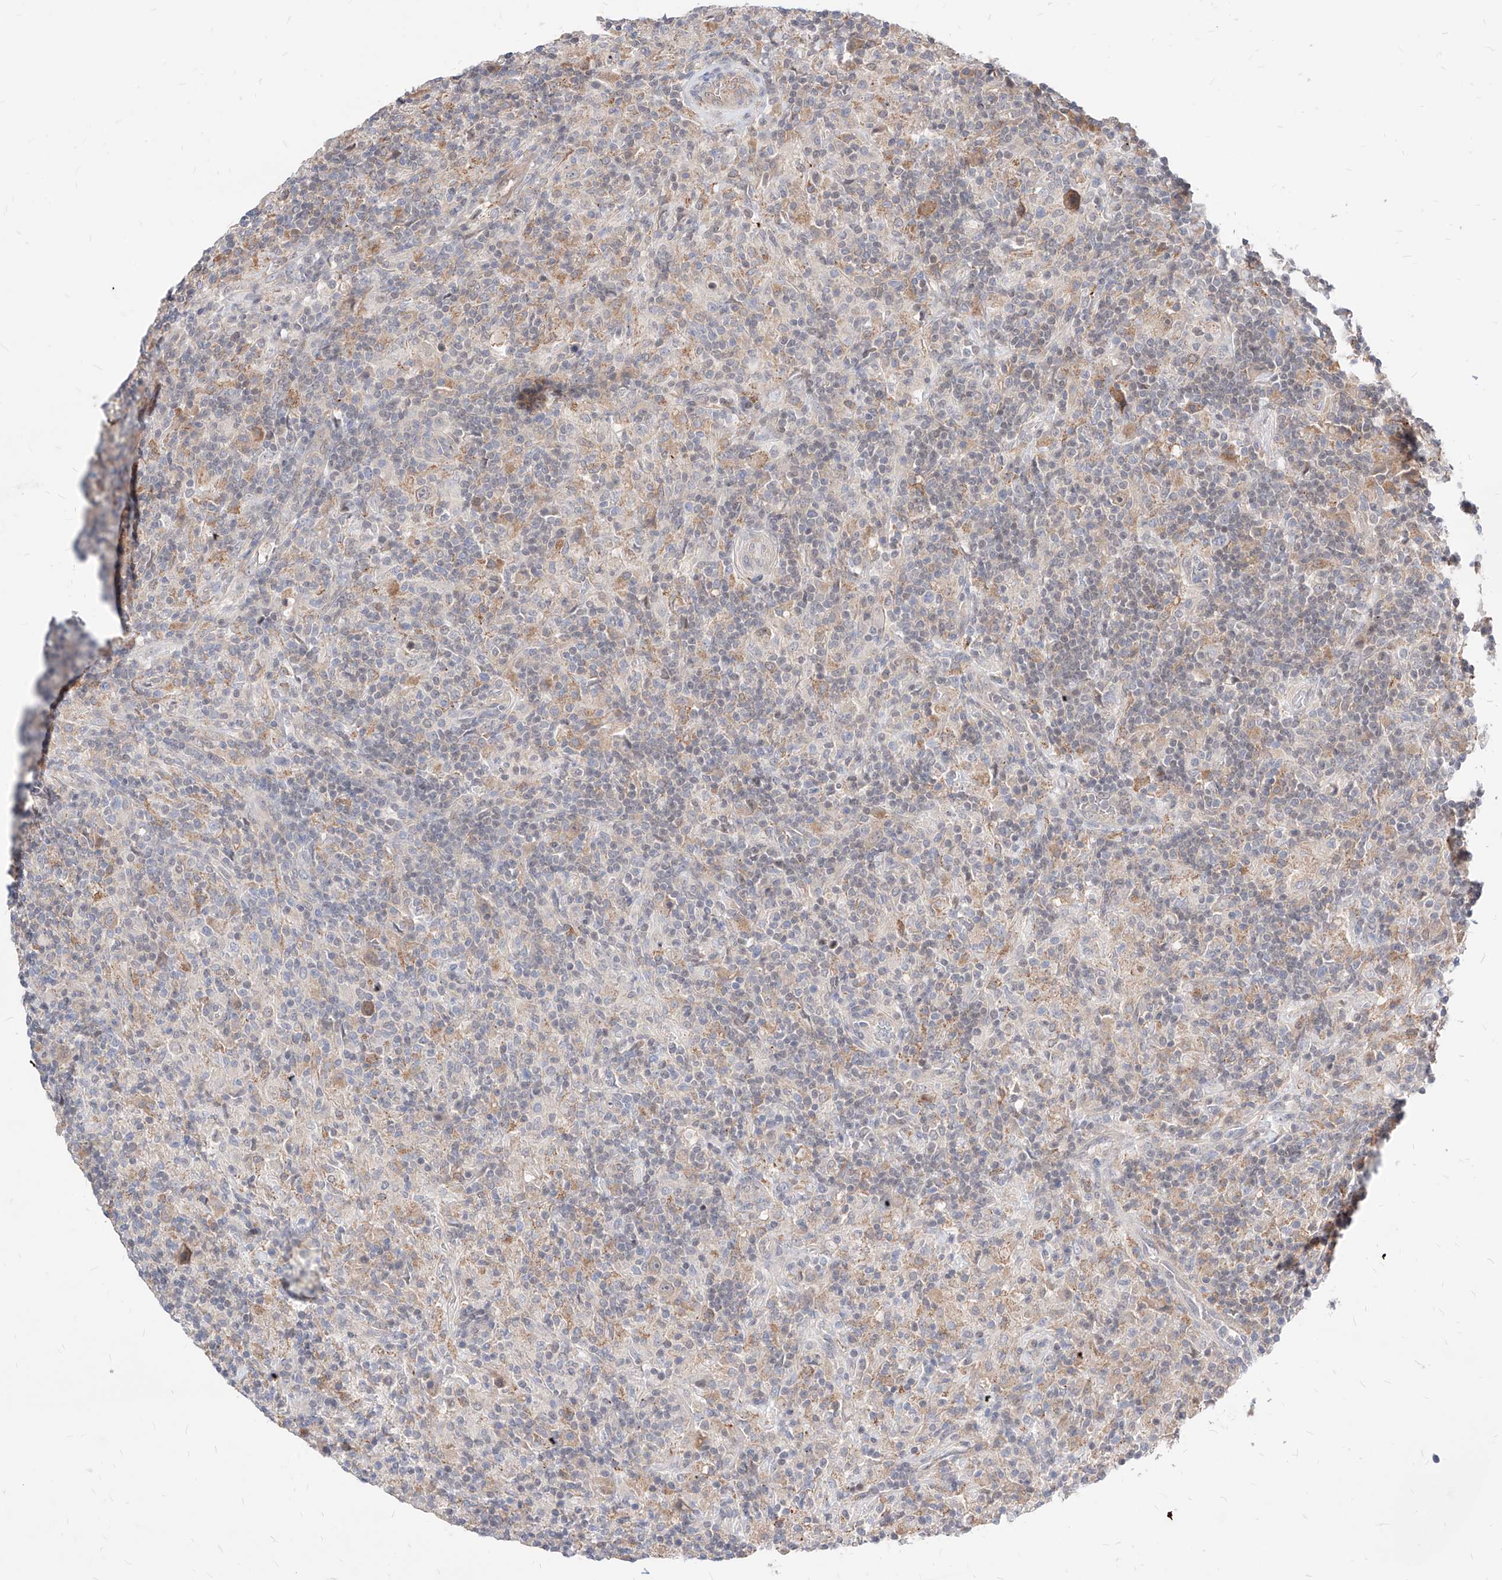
{"staining": {"intensity": "moderate", "quantity": "<25%", "location": "cytoplasmic/membranous"}, "tissue": "lymphoma", "cell_type": "Tumor cells", "image_type": "cancer", "snomed": [{"axis": "morphology", "description": "Hodgkin's disease, NOS"}, {"axis": "topography", "description": "Lymph node"}], "caption": "This image demonstrates immunohistochemistry staining of human Hodgkin's disease, with low moderate cytoplasmic/membranous expression in approximately <25% of tumor cells.", "gene": "TSNAX", "patient": {"sex": "male", "age": 70}}